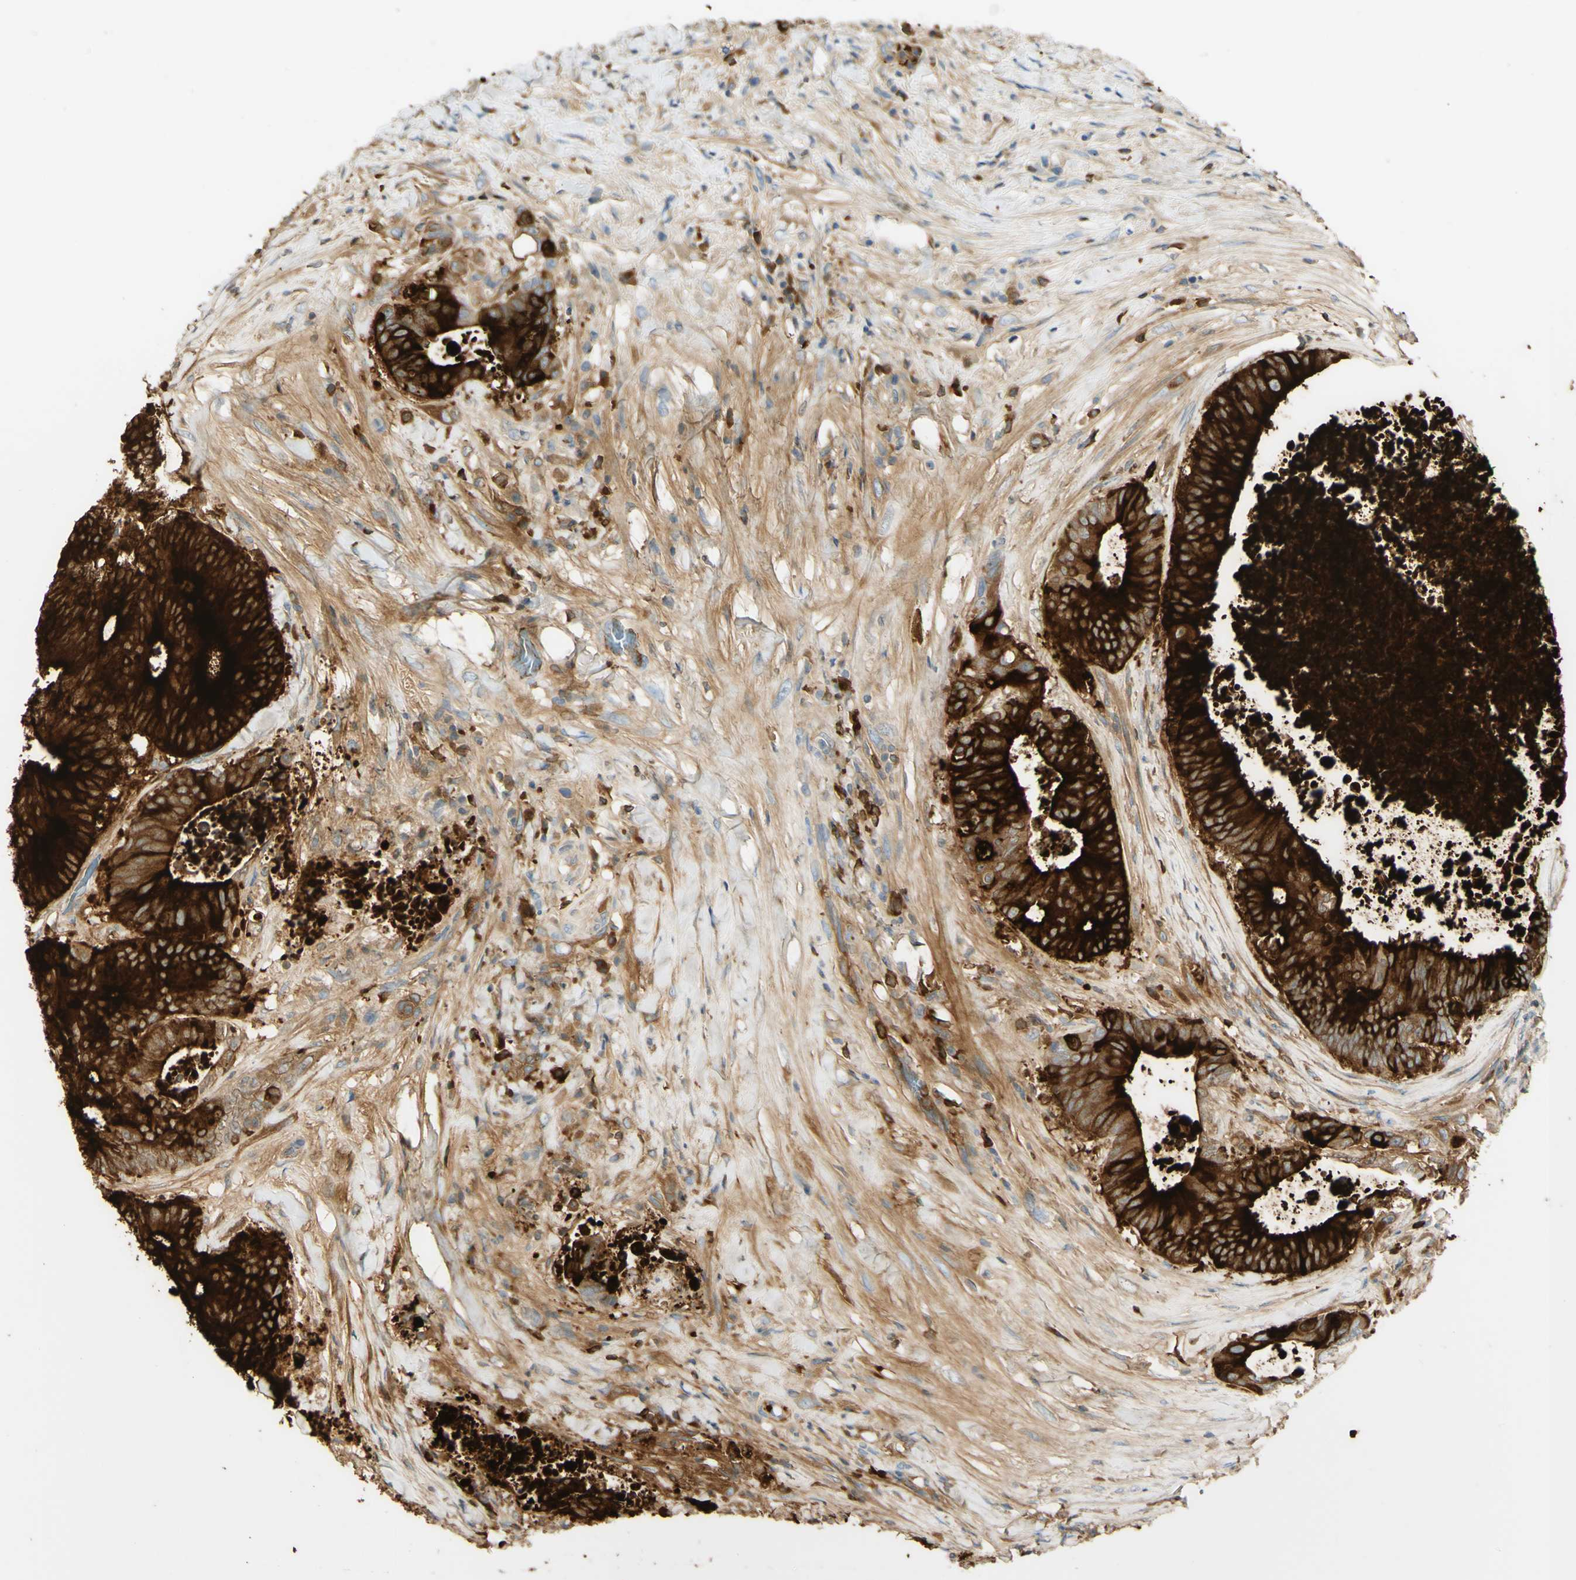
{"staining": {"intensity": "strong", "quantity": ">75%", "location": "cytoplasmic/membranous"}, "tissue": "colorectal cancer", "cell_type": "Tumor cells", "image_type": "cancer", "snomed": [{"axis": "morphology", "description": "Adenocarcinoma, NOS"}, {"axis": "topography", "description": "Rectum"}], "caption": "A photomicrograph of human adenocarcinoma (colorectal) stained for a protein demonstrates strong cytoplasmic/membranous brown staining in tumor cells.", "gene": "PIGR", "patient": {"sex": "male", "age": 72}}